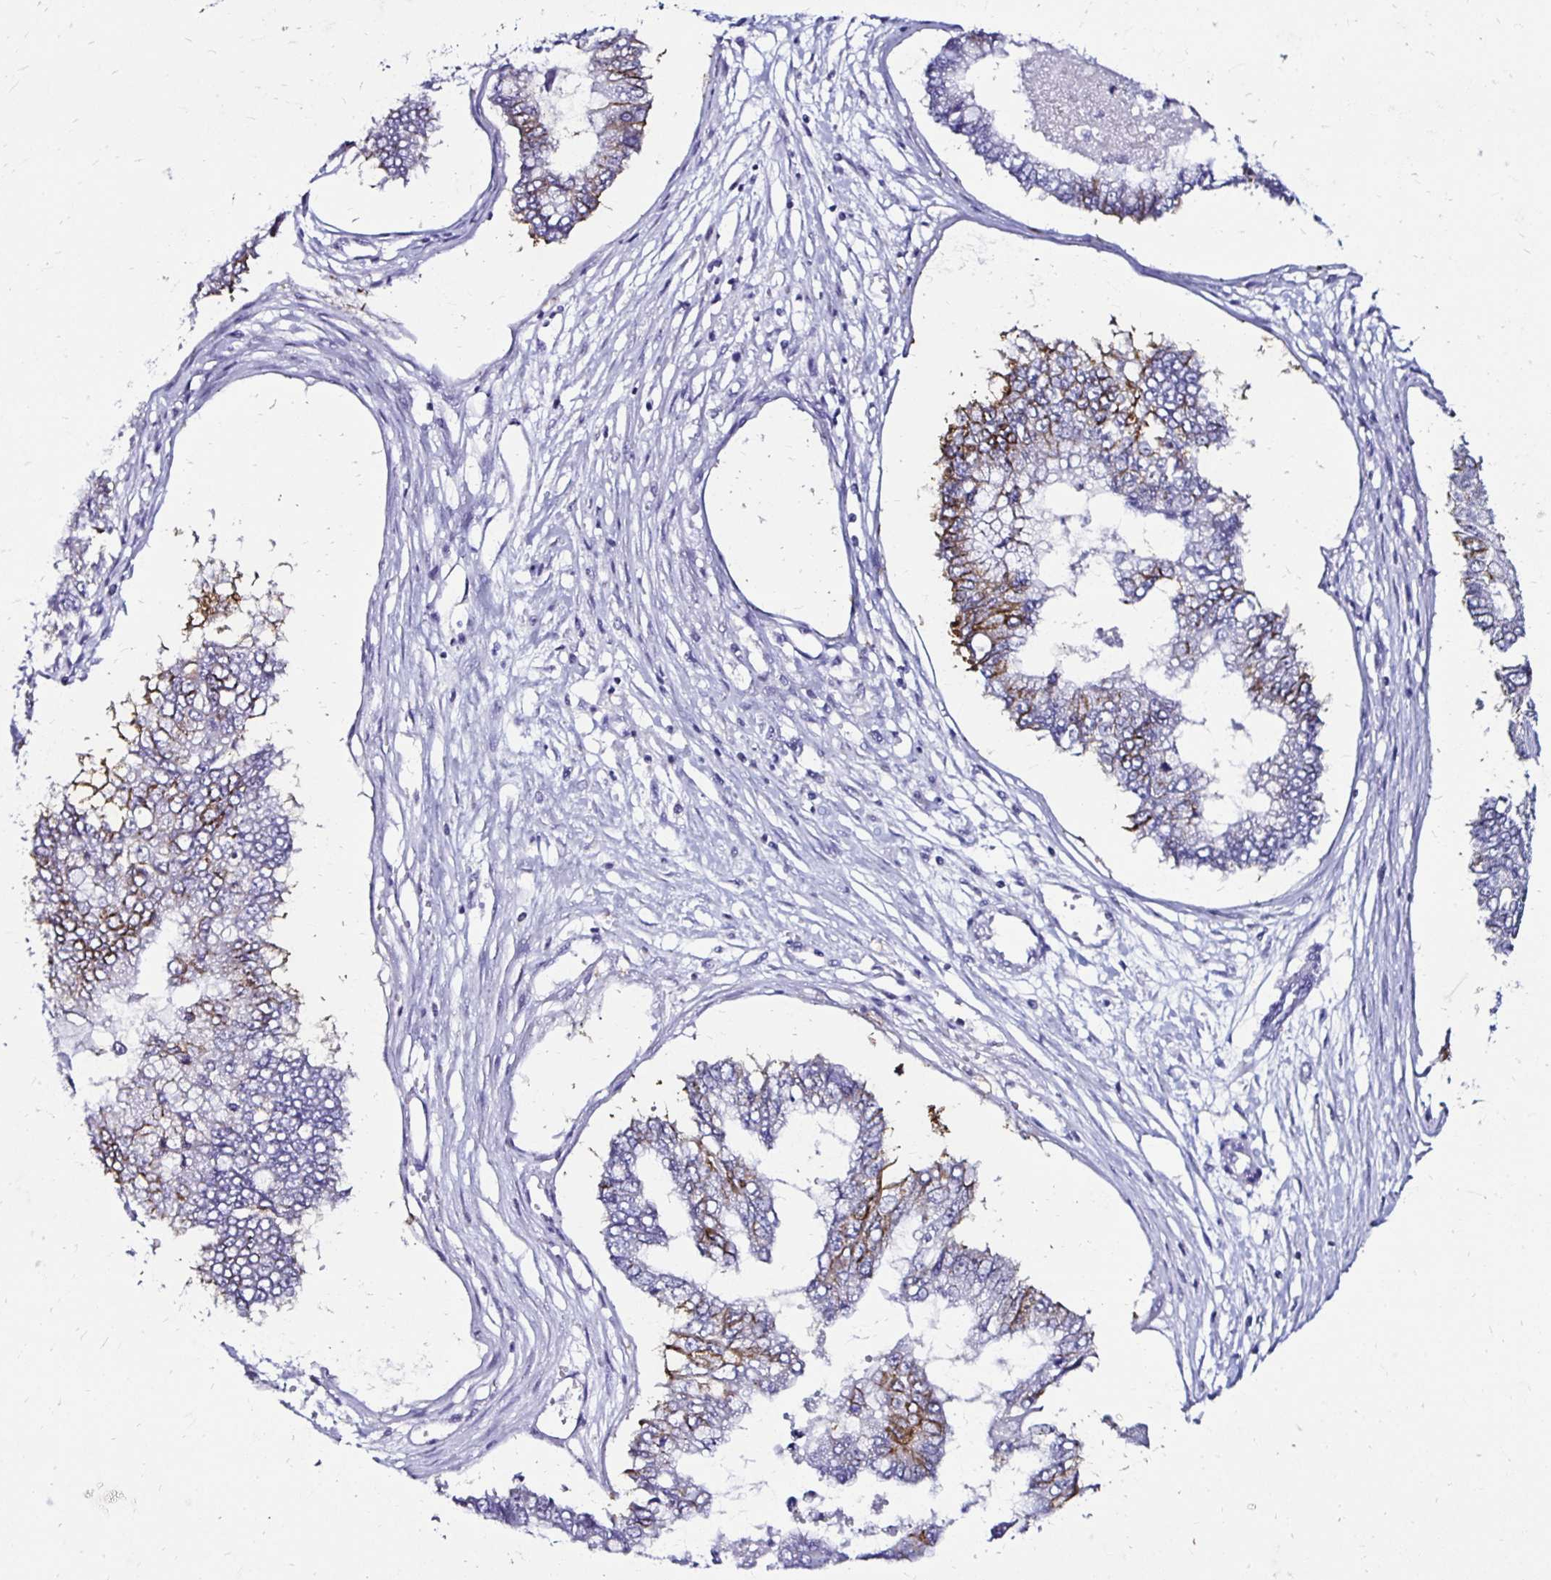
{"staining": {"intensity": "moderate", "quantity": "<25%", "location": "cytoplasmic/membranous"}, "tissue": "ovarian cancer", "cell_type": "Tumor cells", "image_type": "cancer", "snomed": [{"axis": "morphology", "description": "Cystadenocarcinoma, mucinous, NOS"}, {"axis": "topography", "description": "Ovary"}], "caption": "Immunohistochemical staining of human mucinous cystadenocarcinoma (ovarian) demonstrates low levels of moderate cytoplasmic/membranous protein staining in about <25% of tumor cells.", "gene": "KCNT1", "patient": {"sex": "female", "age": 72}}